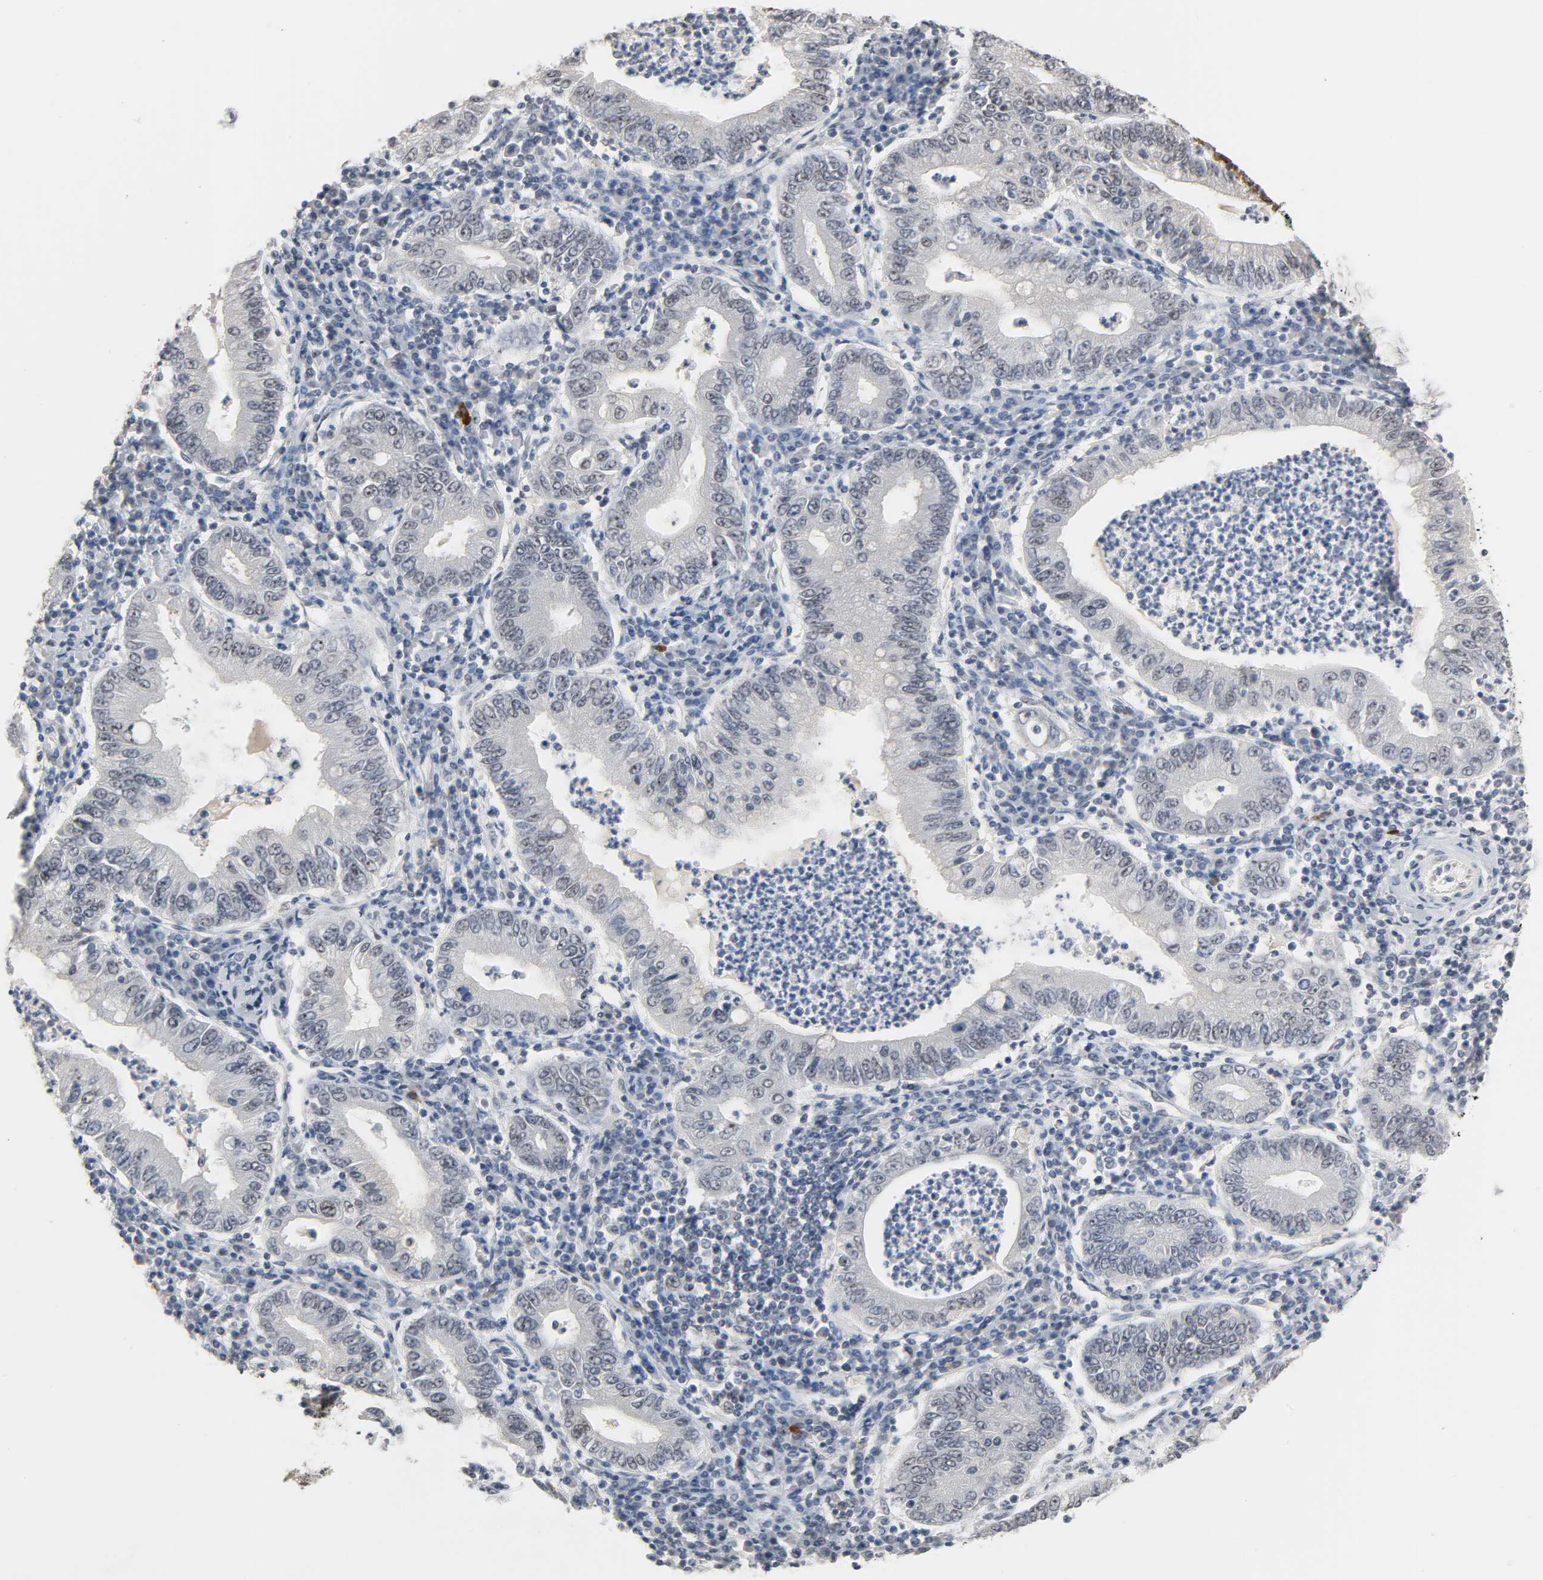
{"staining": {"intensity": "negative", "quantity": "none", "location": "none"}, "tissue": "stomach cancer", "cell_type": "Tumor cells", "image_type": "cancer", "snomed": [{"axis": "morphology", "description": "Normal tissue, NOS"}, {"axis": "morphology", "description": "Adenocarcinoma, NOS"}, {"axis": "topography", "description": "Esophagus"}, {"axis": "topography", "description": "Stomach, upper"}, {"axis": "topography", "description": "Peripheral nerve tissue"}], "caption": "DAB immunohistochemical staining of human adenocarcinoma (stomach) reveals no significant expression in tumor cells.", "gene": "ACSS2", "patient": {"sex": "male", "age": 62}}